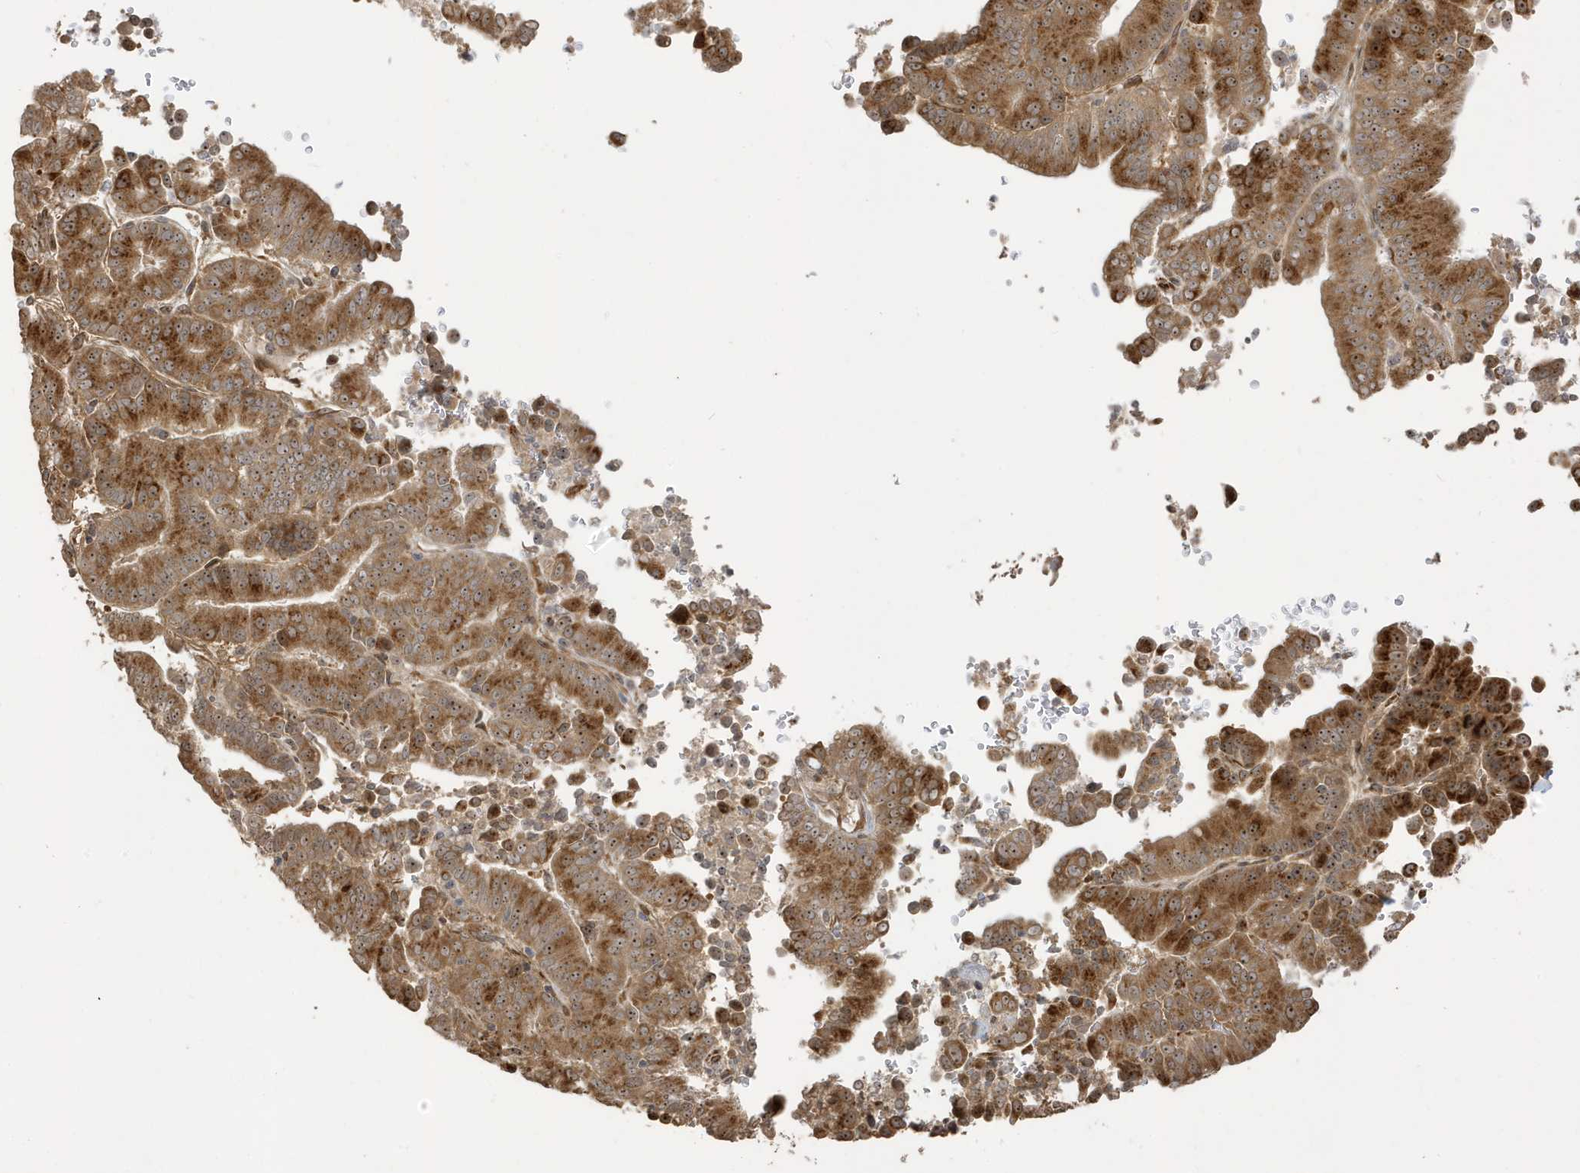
{"staining": {"intensity": "moderate", "quantity": ">75%", "location": "cytoplasmic/membranous"}, "tissue": "liver cancer", "cell_type": "Tumor cells", "image_type": "cancer", "snomed": [{"axis": "morphology", "description": "Cholangiocarcinoma"}, {"axis": "topography", "description": "Liver"}], "caption": "Moderate cytoplasmic/membranous expression for a protein is appreciated in approximately >75% of tumor cells of liver cholangiocarcinoma using IHC.", "gene": "ECM2", "patient": {"sex": "female", "age": 75}}